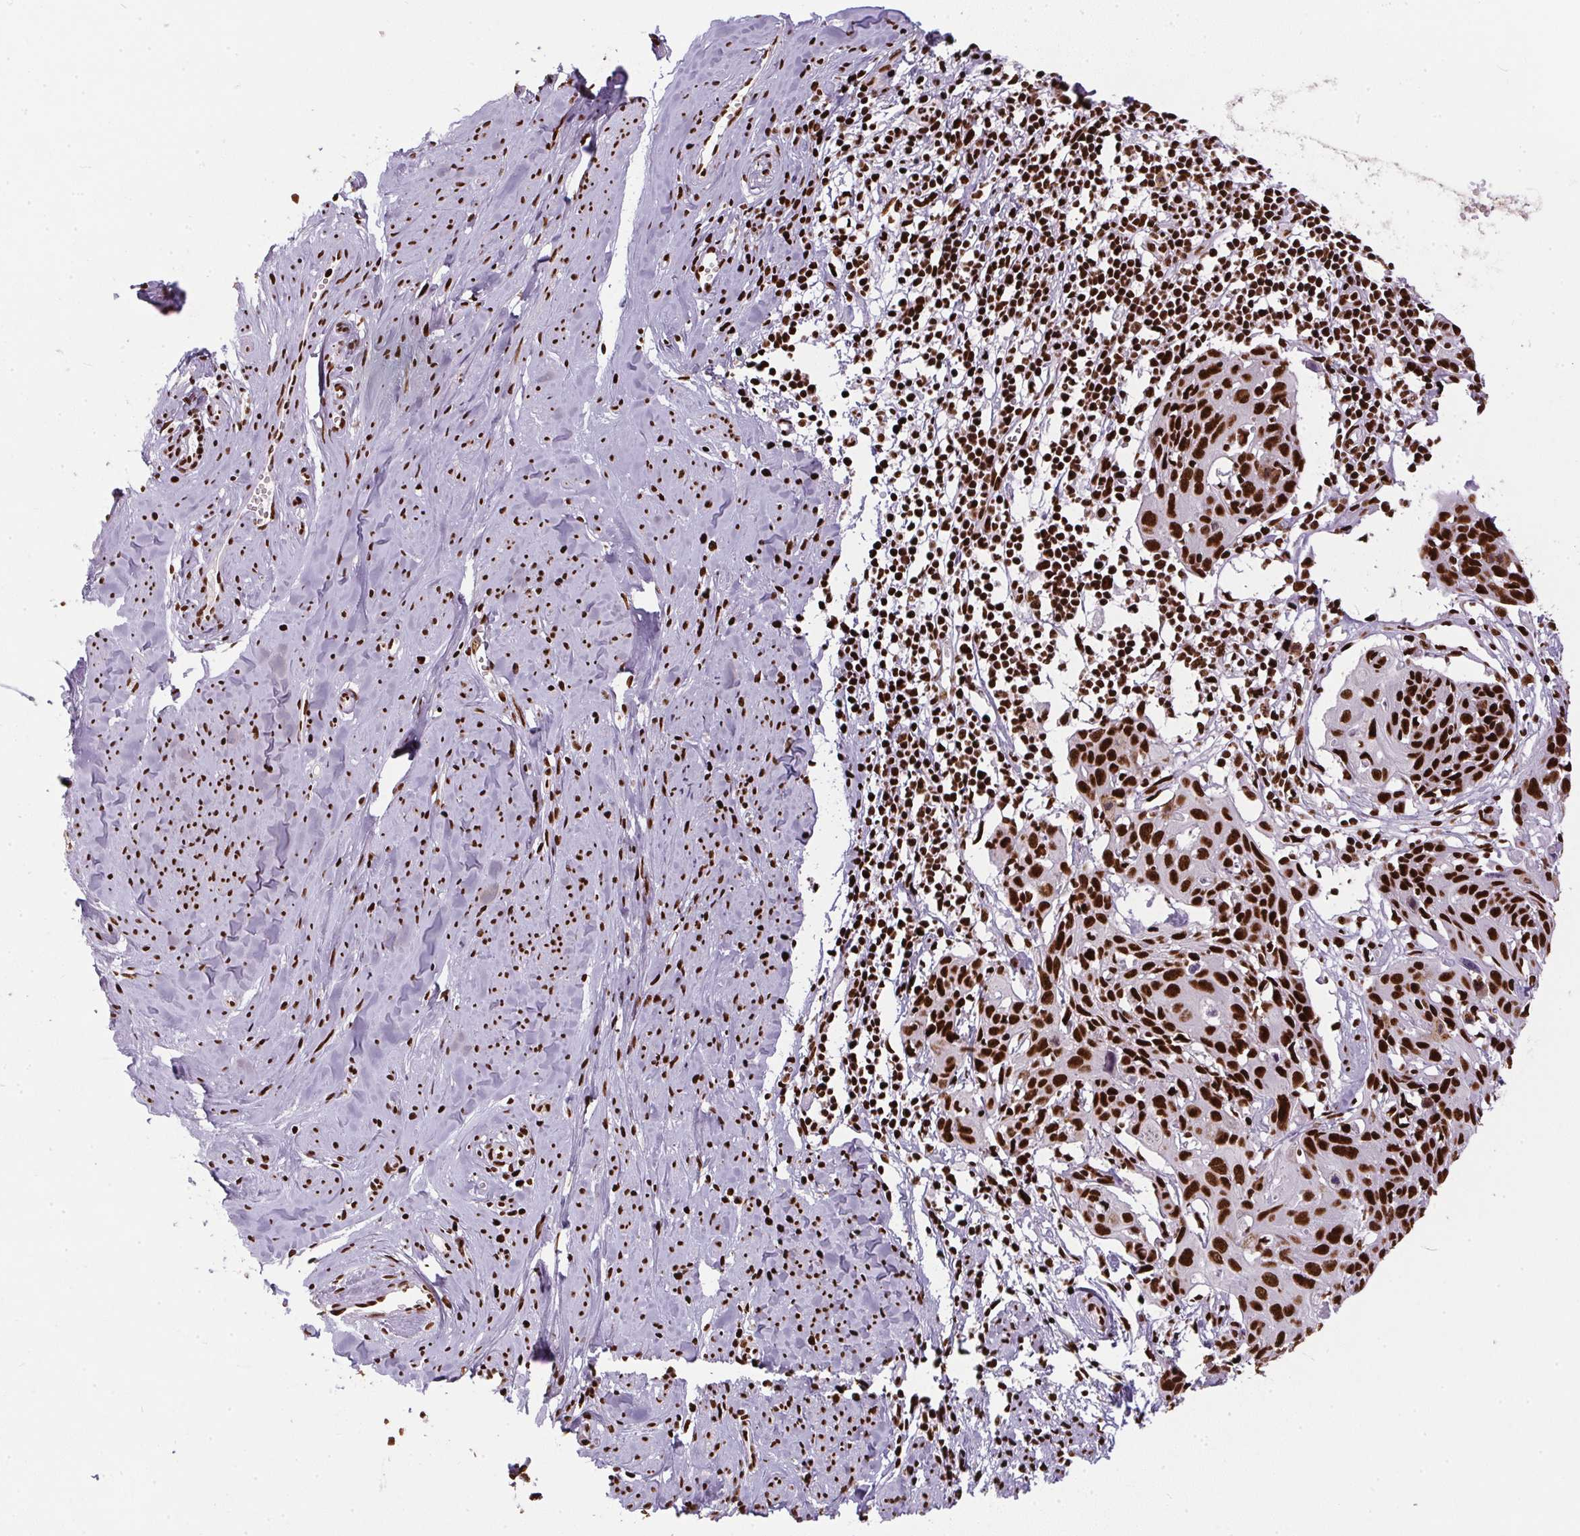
{"staining": {"intensity": "strong", "quantity": ">75%", "location": "nuclear"}, "tissue": "cervical cancer", "cell_type": "Tumor cells", "image_type": "cancer", "snomed": [{"axis": "morphology", "description": "Squamous cell carcinoma, NOS"}, {"axis": "topography", "description": "Cervix"}], "caption": "This photomicrograph reveals squamous cell carcinoma (cervical) stained with immunohistochemistry (IHC) to label a protein in brown. The nuclear of tumor cells show strong positivity for the protein. Nuclei are counter-stained blue.", "gene": "PAGE3", "patient": {"sex": "female", "age": 62}}